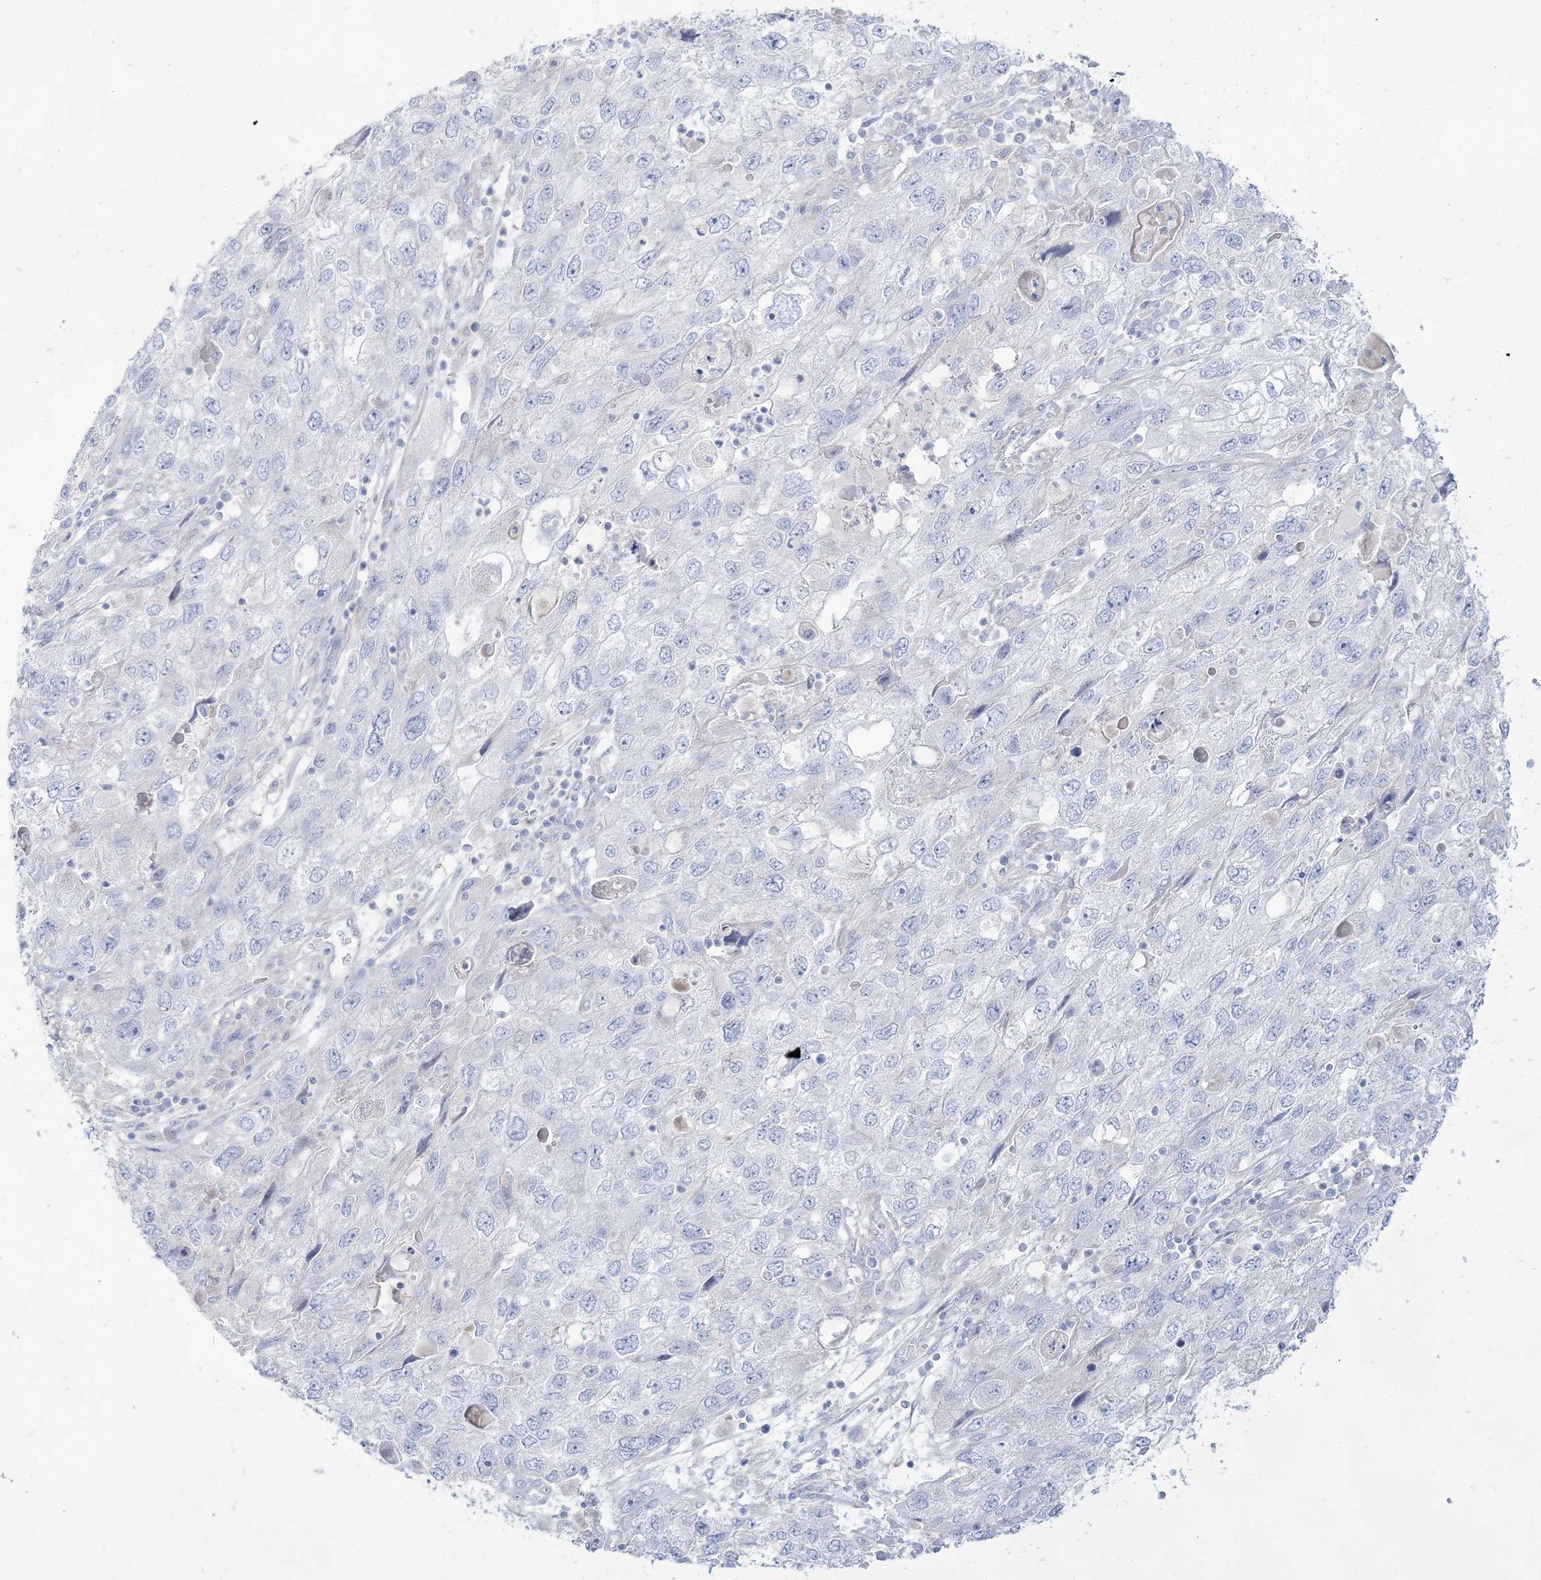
{"staining": {"intensity": "negative", "quantity": "none", "location": "none"}, "tissue": "endometrial cancer", "cell_type": "Tumor cells", "image_type": "cancer", "snomed": [{"axis": "morphology", "description": "Adenocarcinoma, NOS"}, {"axis": "topography", "description": "Endometrium"}], "caption": "The photomicrograph exhibits no staining of tumor cells in adenocarcinoma (endometrial).", "gene": "GPAT2", "patient": {"sex": "female", "age": 49}}